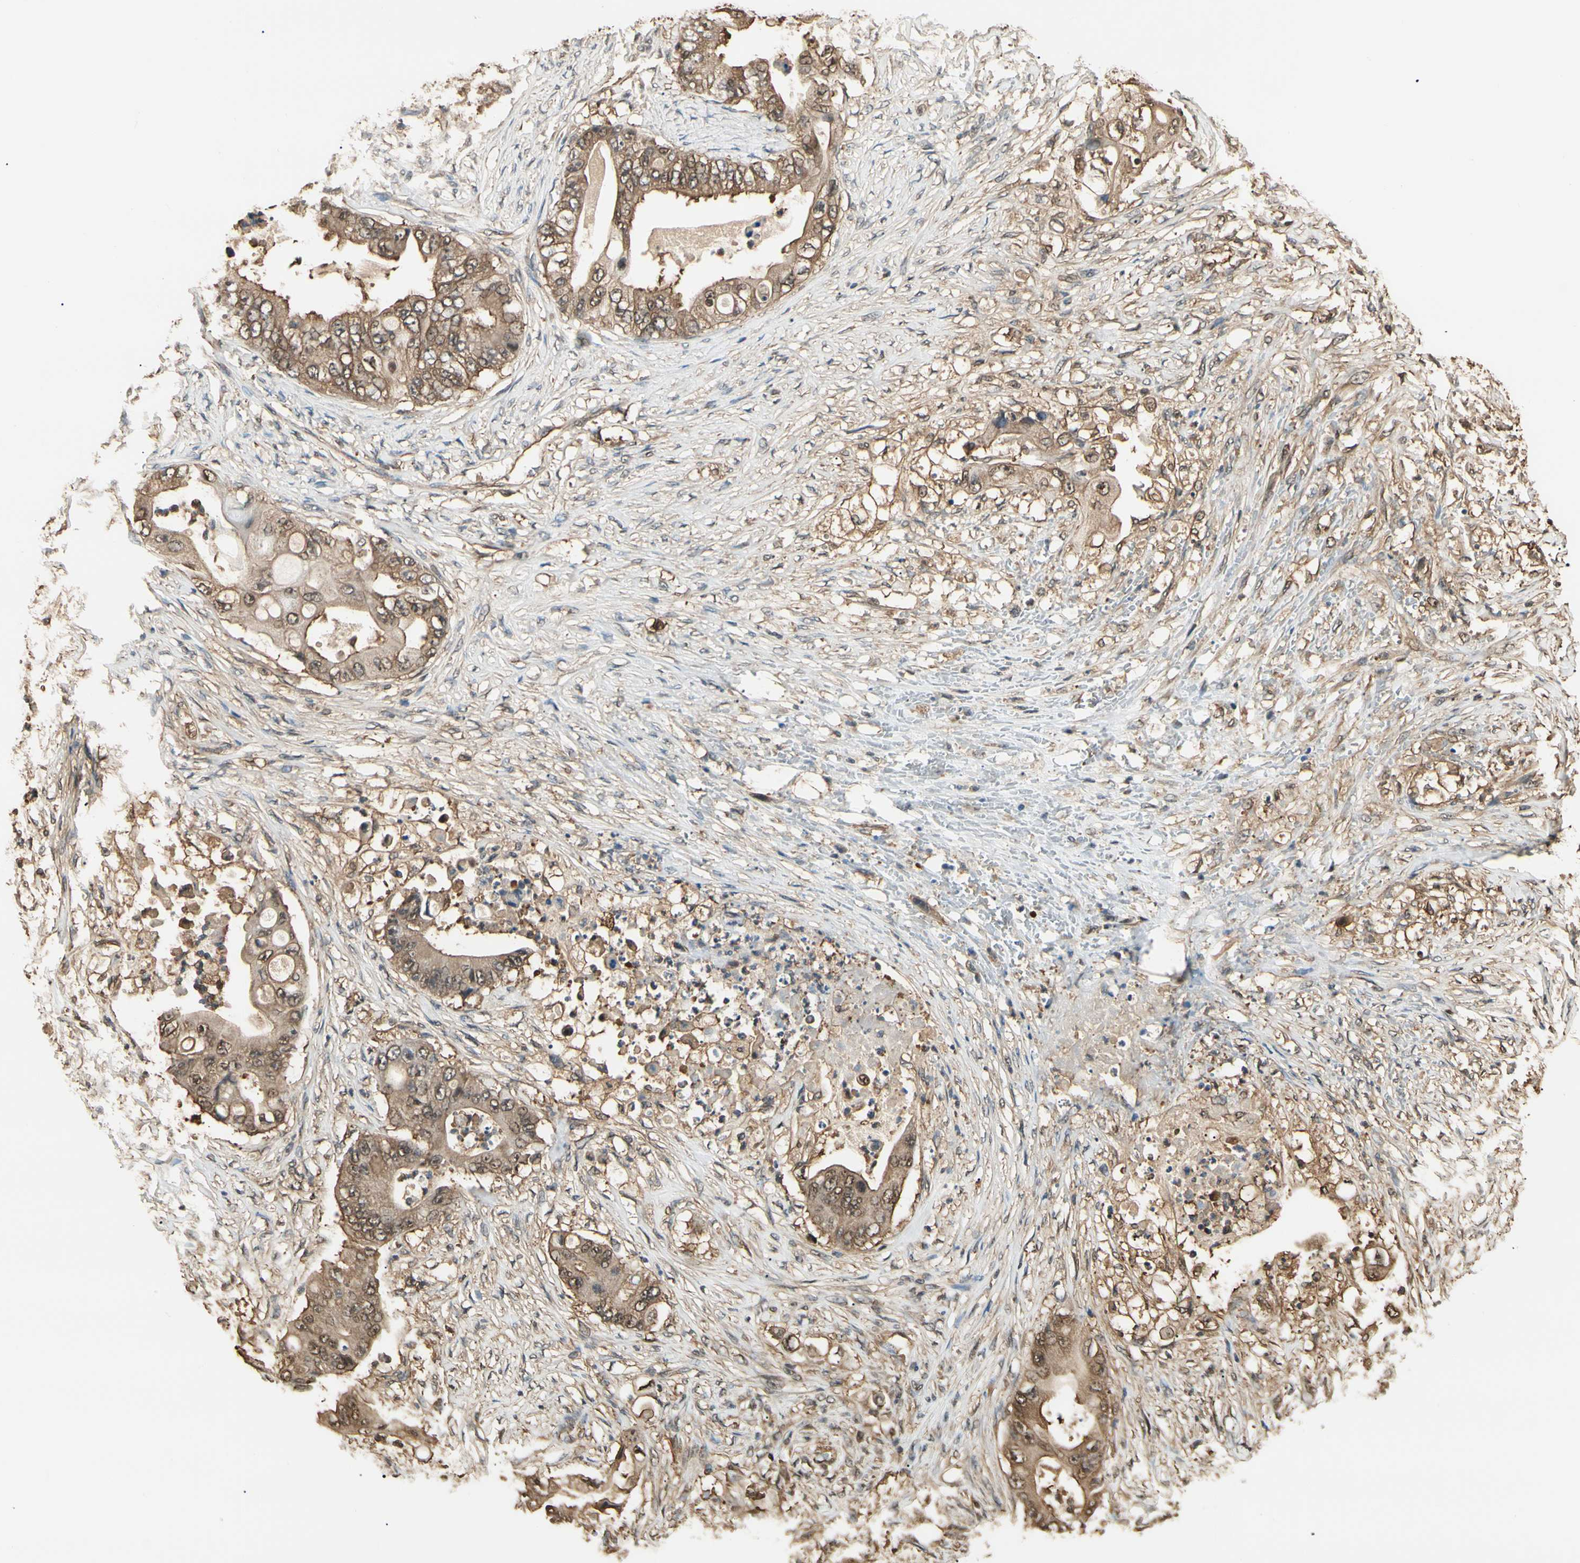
{"staining": {"intensity": "moderate", "quantity": ">75%", "location": "cytoplasmic/membranous"}, "tissue": "stomach cancer", "cell_type": "Tumor cells", "image_type": "cancer", "snomed": [{"axis": "morphology", "description": "Adenocarcinoma, NOS"}, {"axis": "topography", "description": "Stomach"}], "caption": "A medium amount of moderate cytoplasmic/membranous staining is seen in about >75% of tumor cells in stomach cancer tissue. The staining was performed using DAB (3,3'-diaminobenzidine), with brown indicating positive protein expression. Nuclei are stained blue with hematoxylin.", "gene": "YWHAE", "patient": {"sex": "female", "age": 73}}